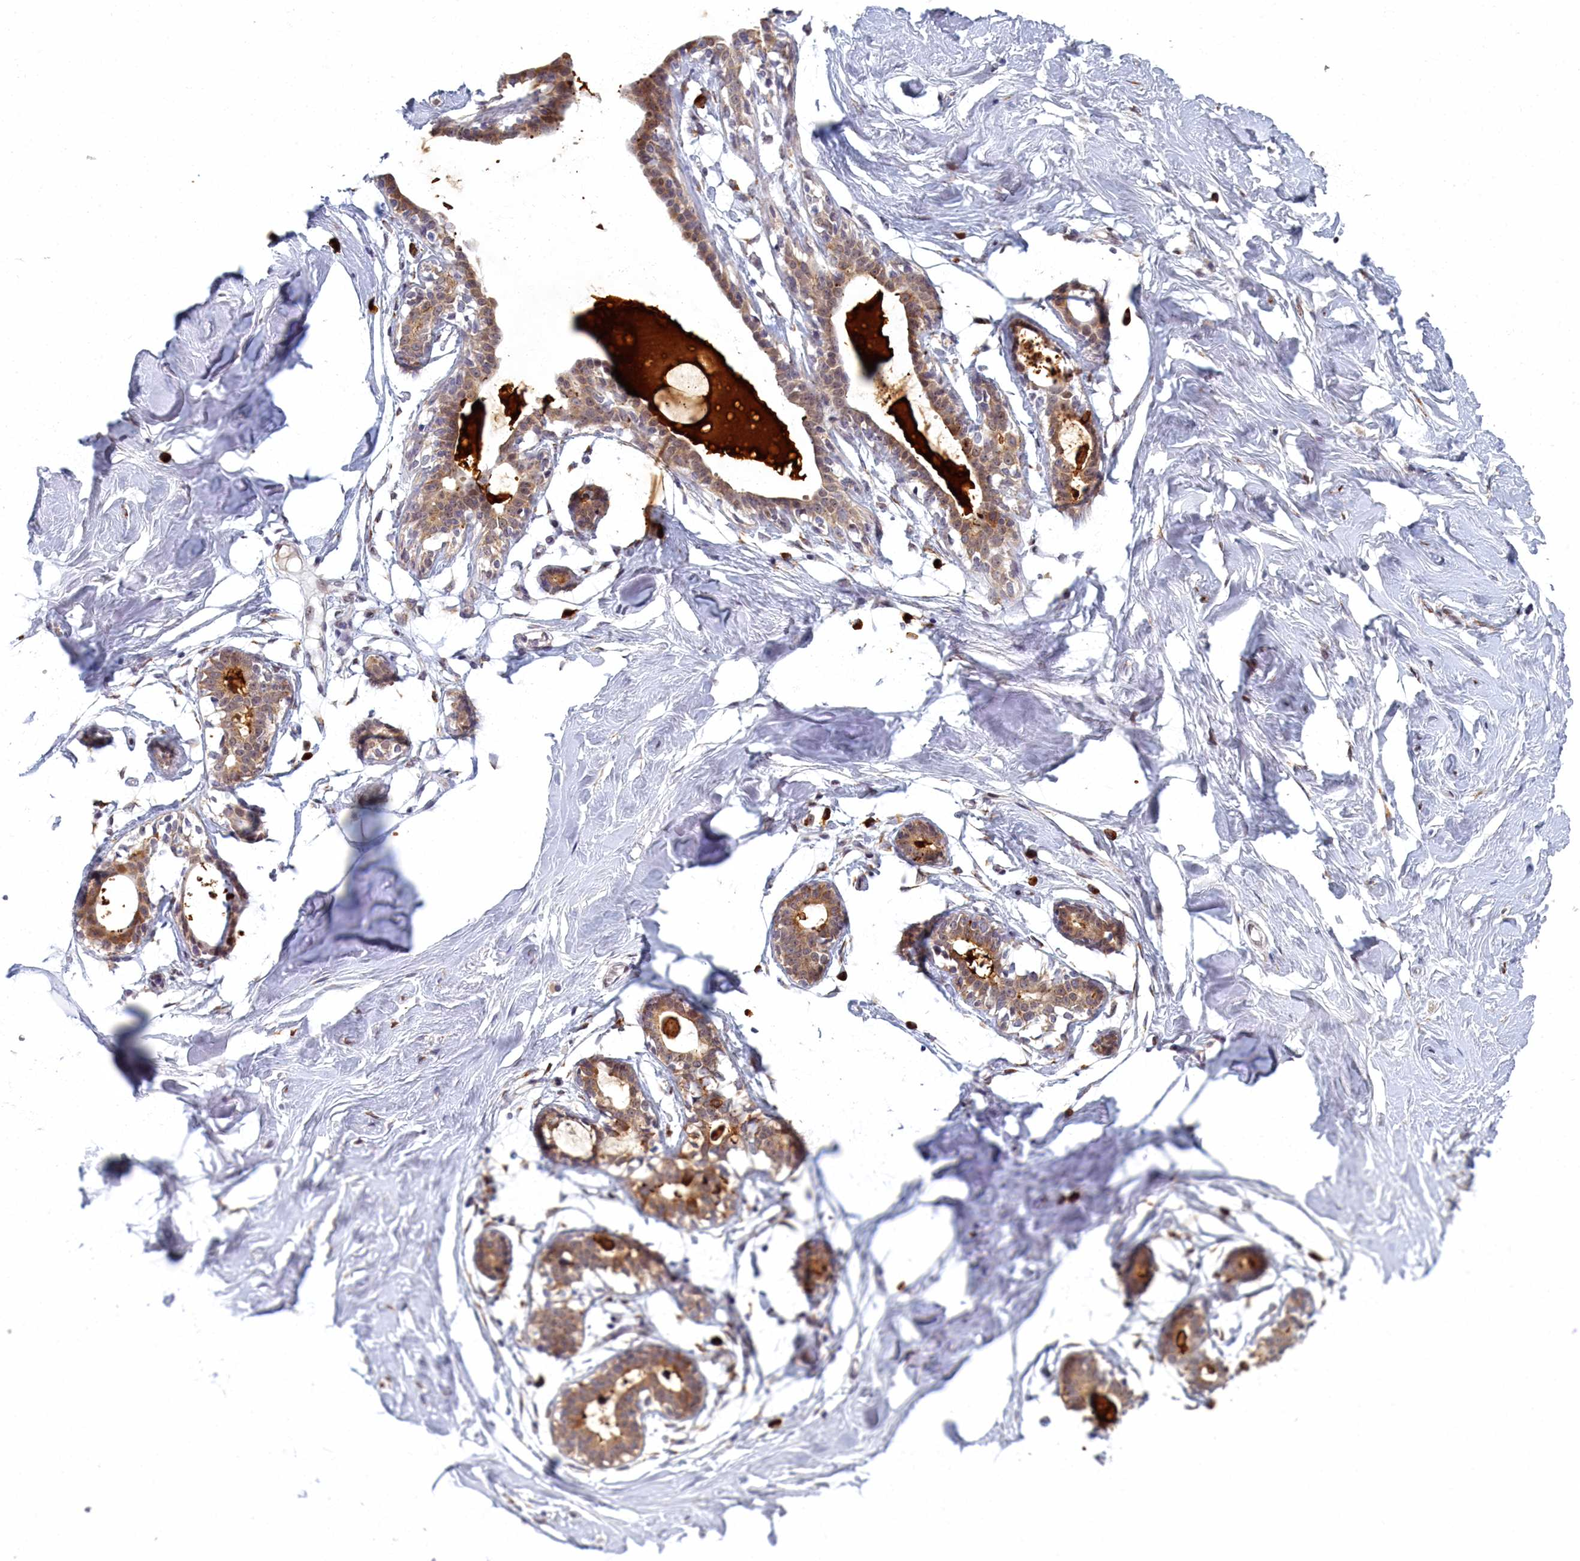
{"staining": {"intensity": "negative", "quantity": "none", "location": "none"}, "tissue": "breast", "cell_type": "Adipocytes", "image_type": "normal", "snomed": [{"axis": "morphology", "description": "Normal tissue, NOS"}, {"axis": "morphology", "description": "Adenoma, NOS"}, {"axis": "topography", "description": "Breast"}], "caption": "This is a image of IHC staining of normal breast, which shows no expression in adipocytes.", "gene": "DNAJC17", "patient": {"sex": "female", "age": 23}}